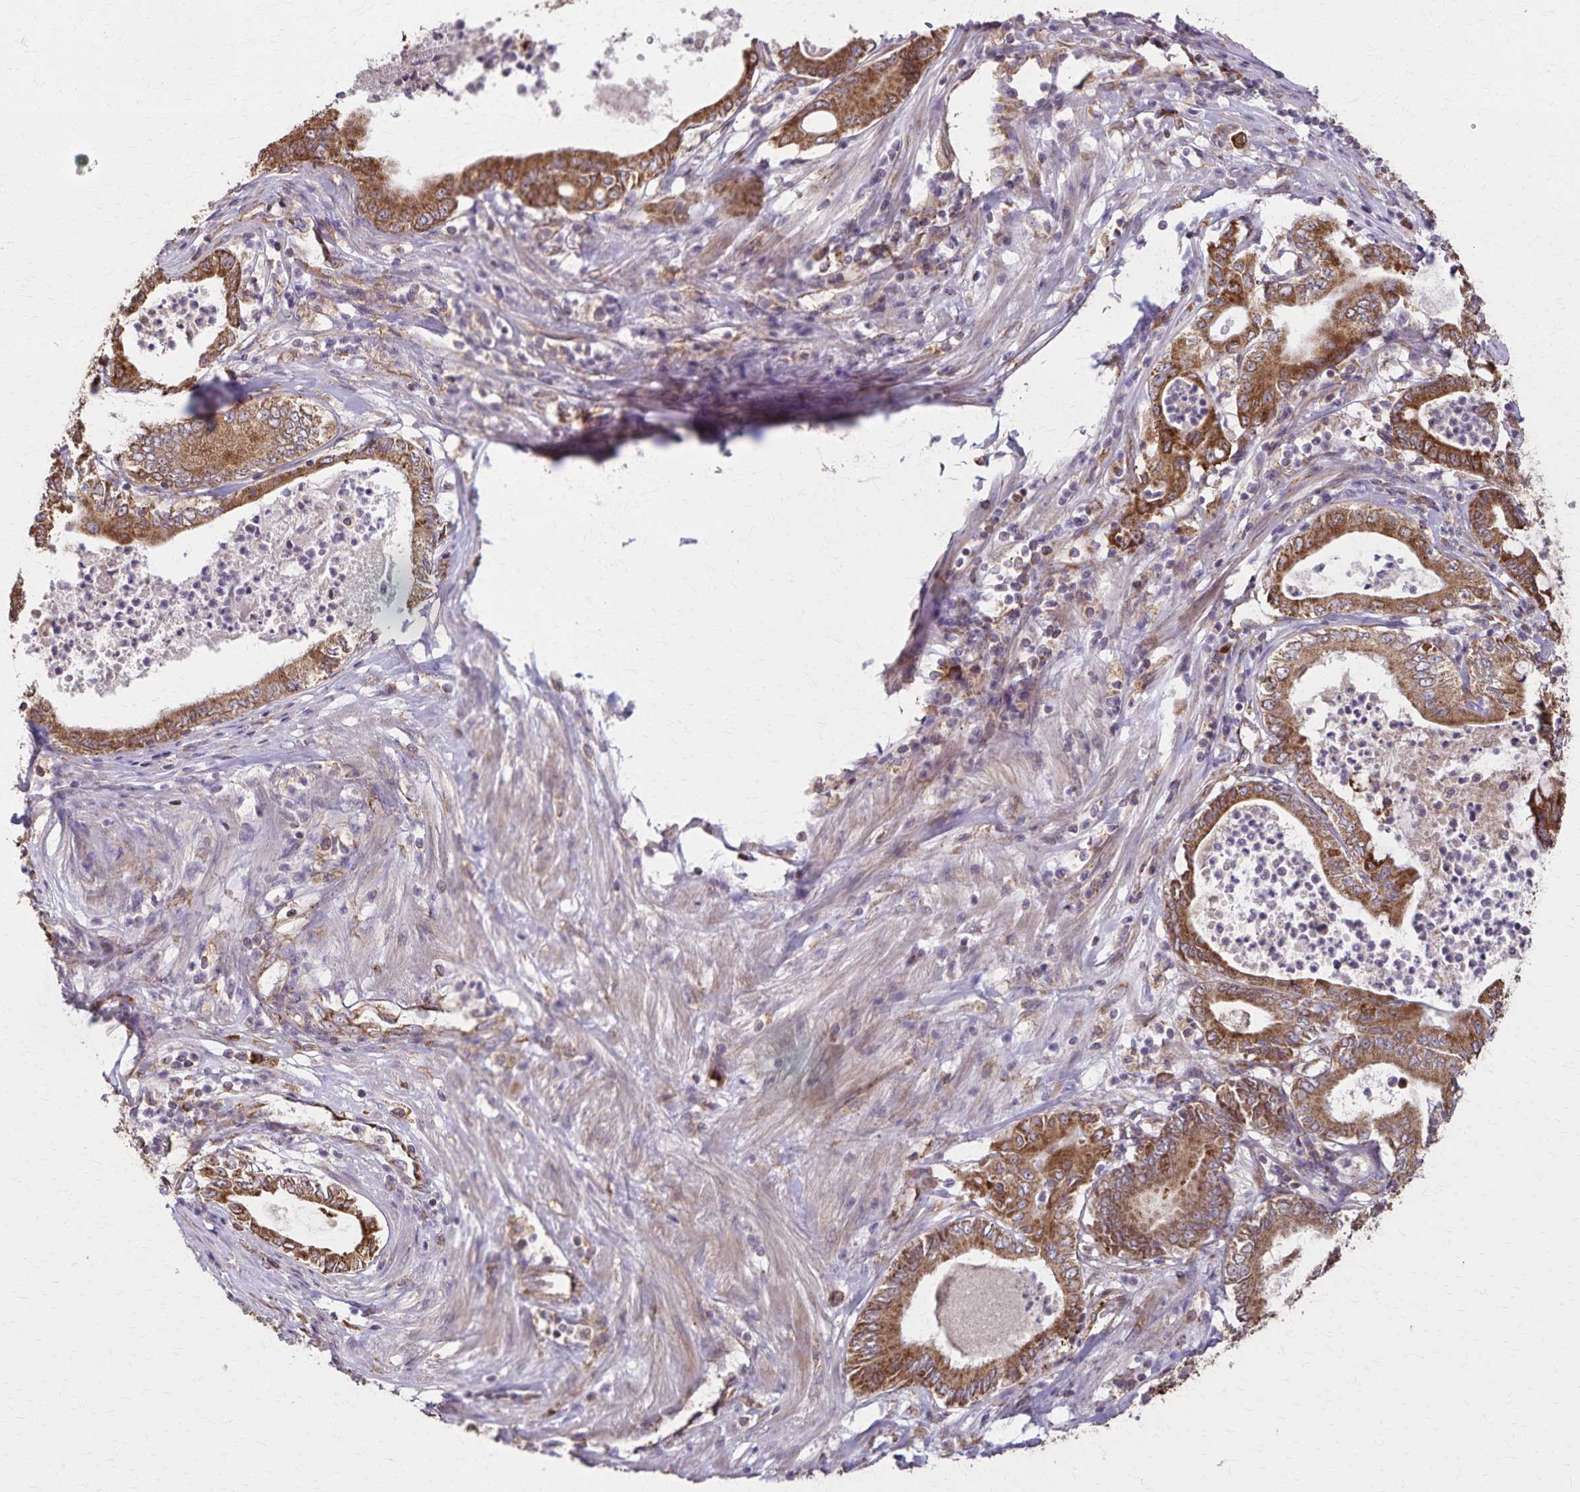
{"staining": {"intensity": "strong", "quantity": ">75%", "location": "cytoplasmic/membranous"}, "tissue": "pancreatic cancer", "cell_type": "Tumor cells", "image_type": "cancer", "snomed": [{"axis": "morphology", "description": "Adenocarcinoma, NOS"}, {"axis": "topography", "description": "Pancreas"}], "caption": "A photomicrograph showing strong cytoplasmic/membranous staining in approximately >75% of tumor cells in pancreatic cancer (adenocarcinoma), as visualized by brown immunohistochemical staining.", "gene": "RNF10", "patient": {"sex": "male", "age": 71}}